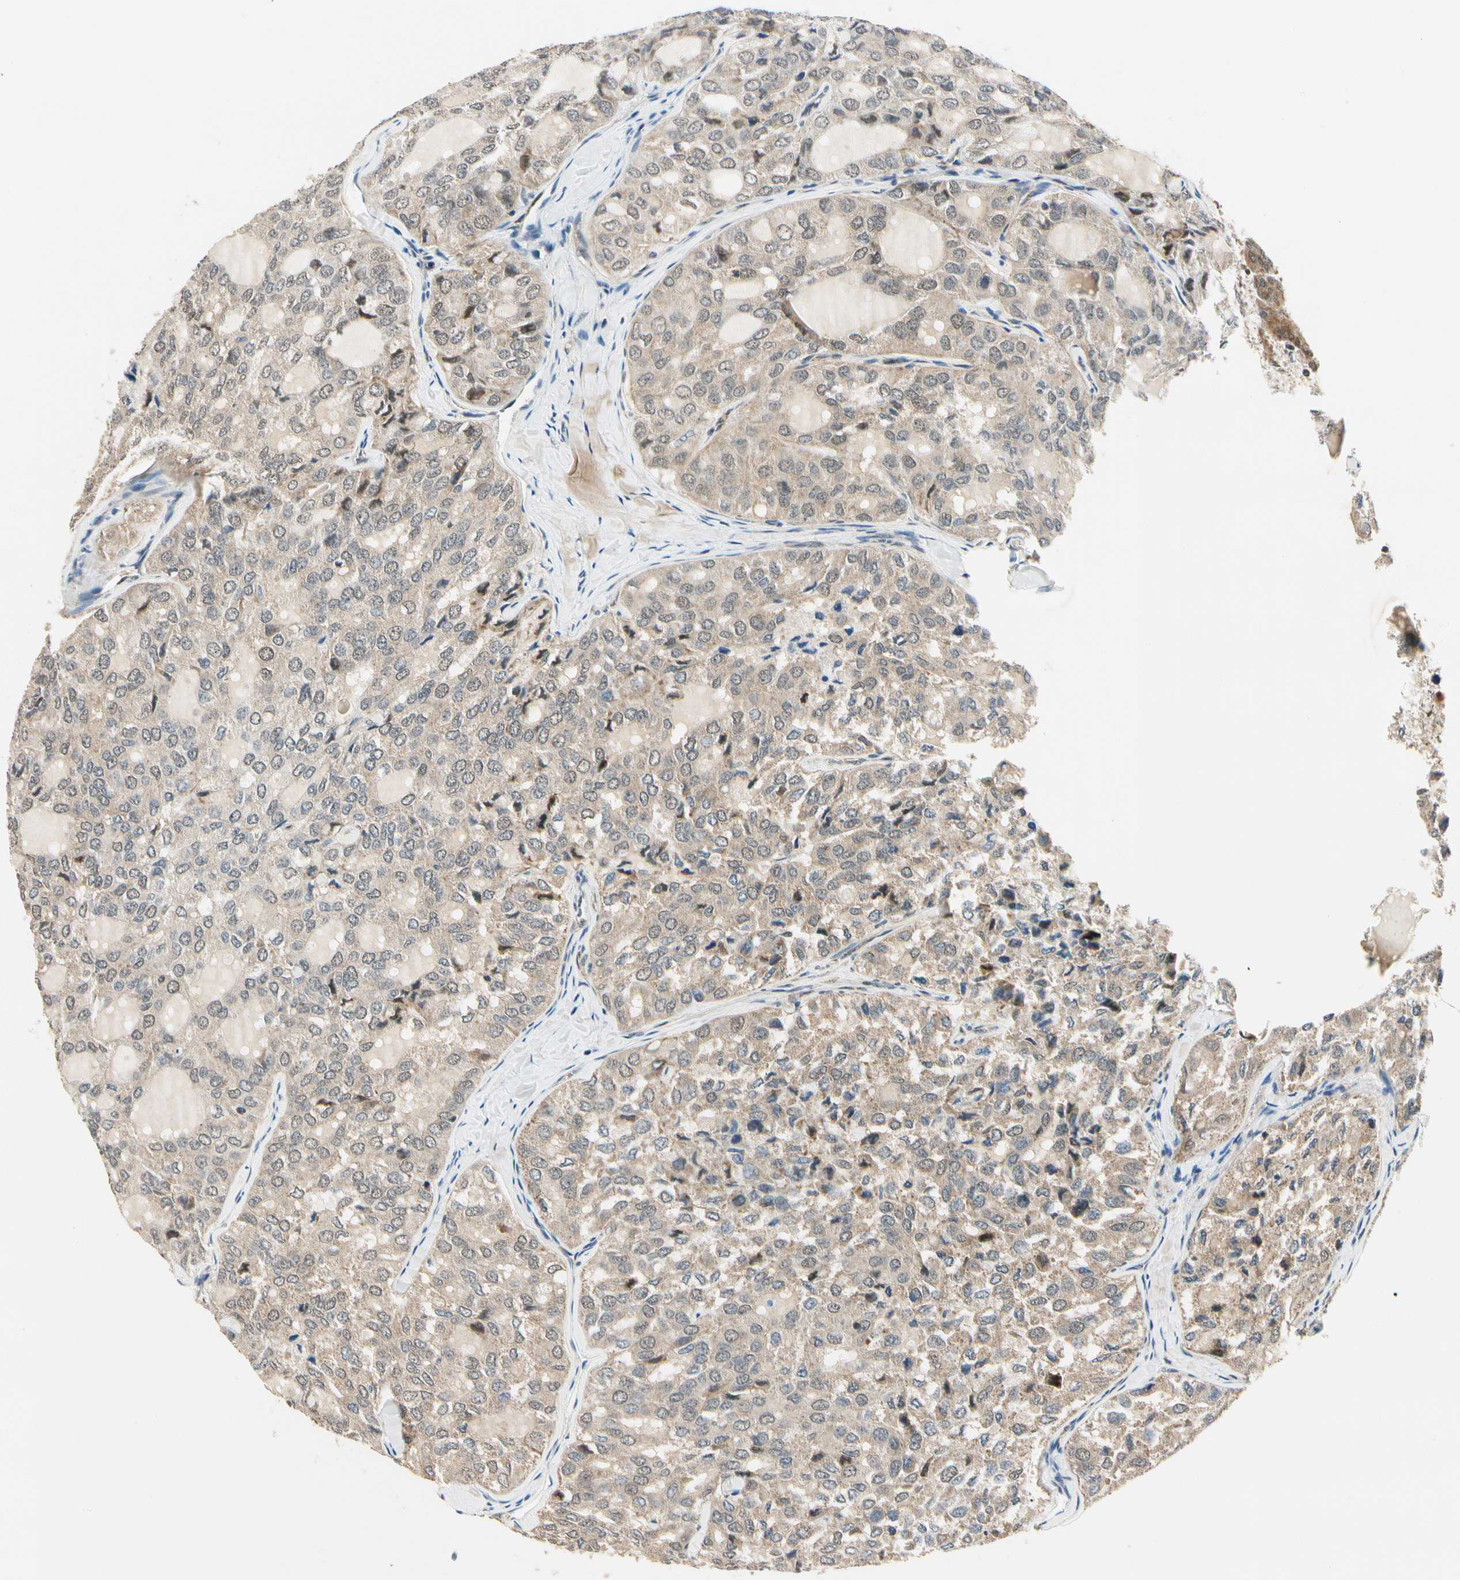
{"staining": {"intensity": "weak", "quantity": ">75%", "location": "cytoplasmic/membranous"}, "tissue": "thyroid cancer", "cell_type": "Tumor cells", "image_type": "cancer", "snomed": [{"axis": "morphology", "description": "Follicular adenoma carcinoma, NOS"}, {"axis": "topography", "description": "Thyroid gland"}], "caption": "The immunohistochemical stain labels weak cytoplasmic/membranous positivity in tumor cells of thyroid cancer (follicular adenoma carcinoma) tissue.", "gene": "PDK2", "patient": {"sex": "male", "age": 75}}